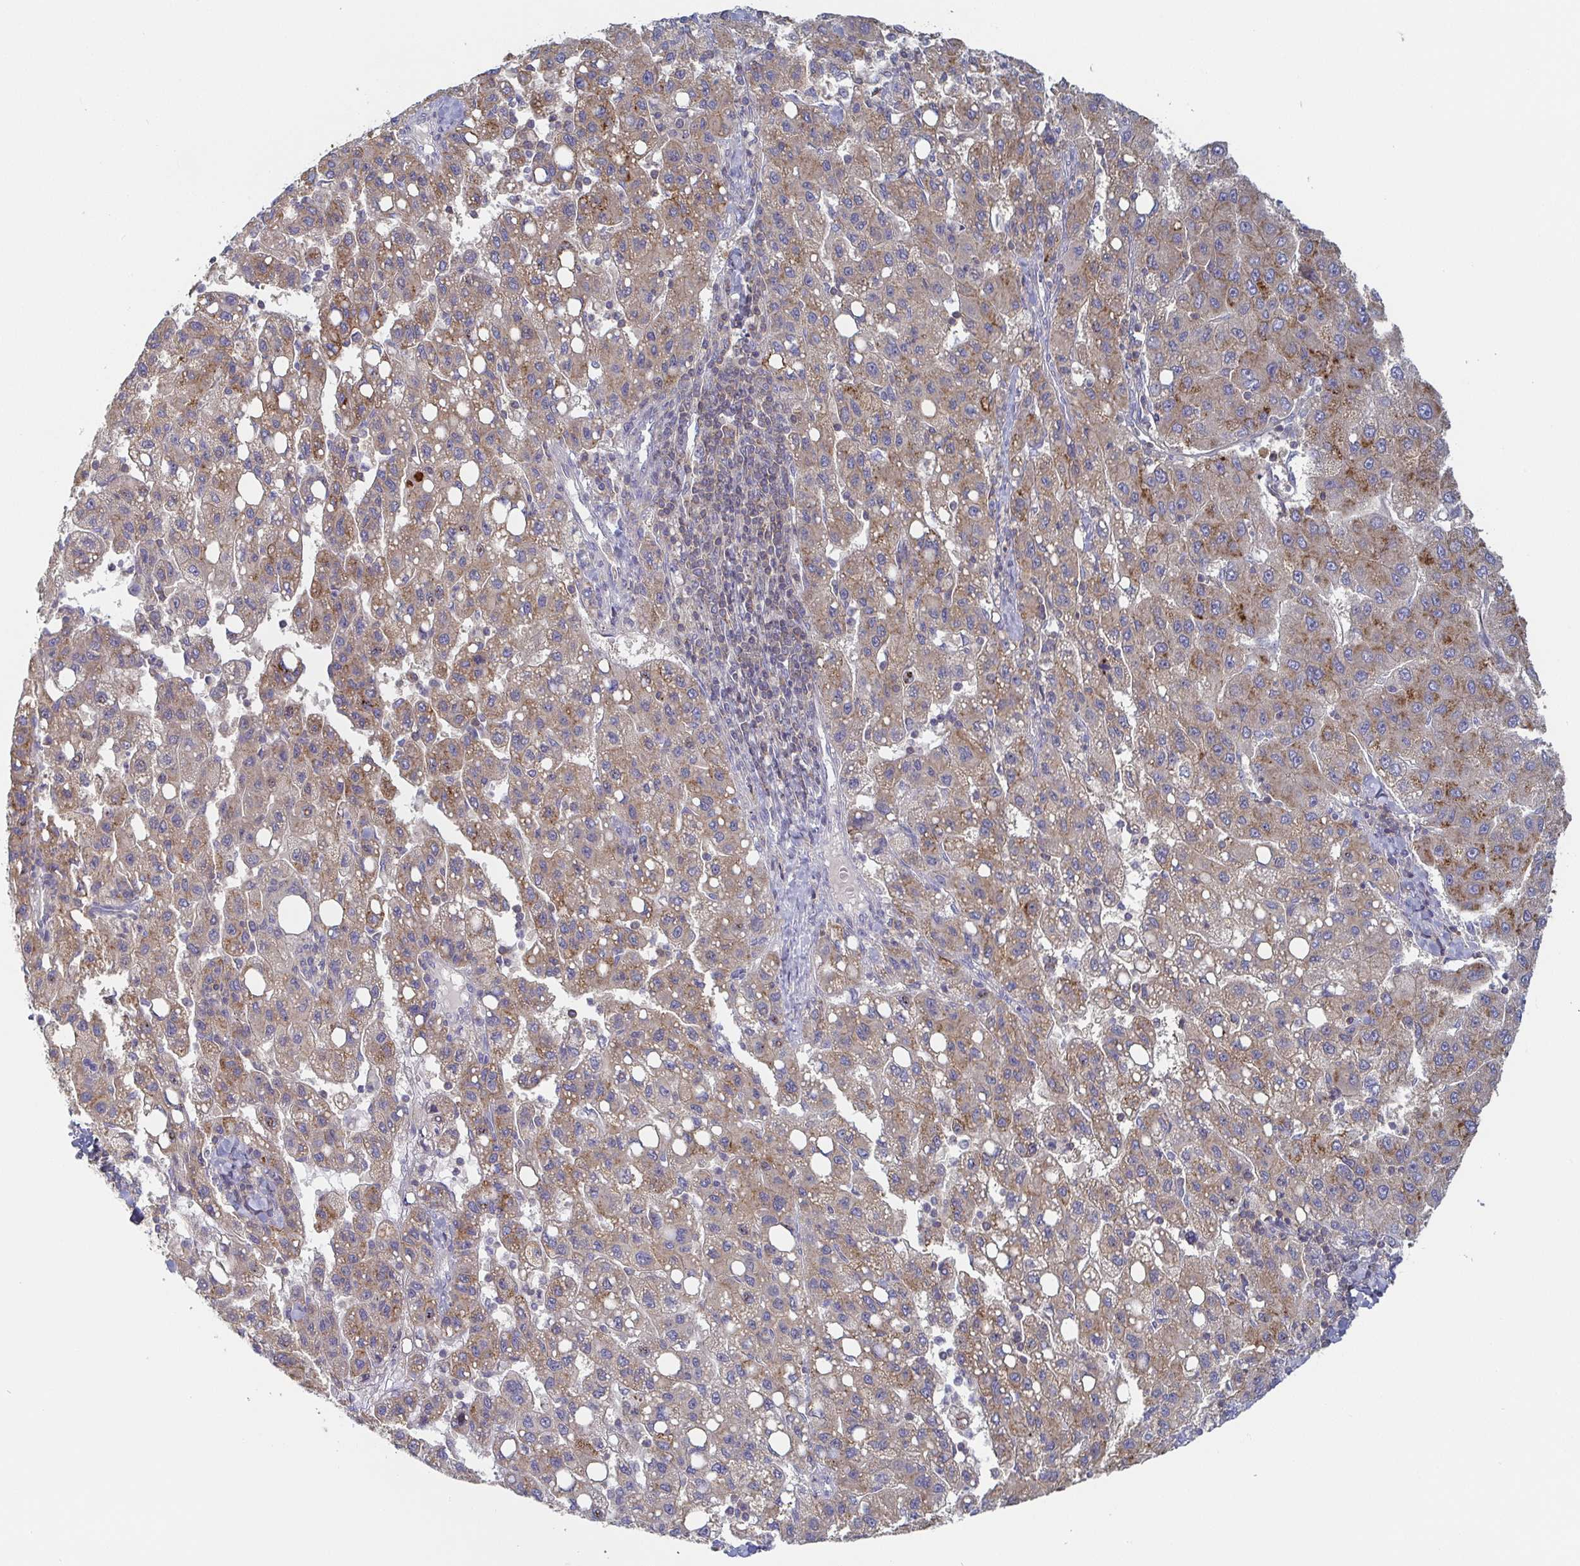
{"staining": {"intensity": "moderate", "quantity": ">75%", "location": "cytoplasmic/membranous"}, "tissue": "liver cancer", "cell_type": "Tumor cells", "image_type": "cancer", "snomed": [{"axis": "morphology", "description": "Carcinoma, Hepatocellular, NOS"}, {"axis": "topography", "description": "Liver"}], "caption": "Brown immunohistochemical staining in human liver hepatocellular carcinoma exhibits moderate cytoplasmic/membranous staining in approximately >75% of tumor cells. (IHC, brightfield microscopy, high magnification).", "gene": "TUFT1", "patient": {"sex": "female", "age": 82}}